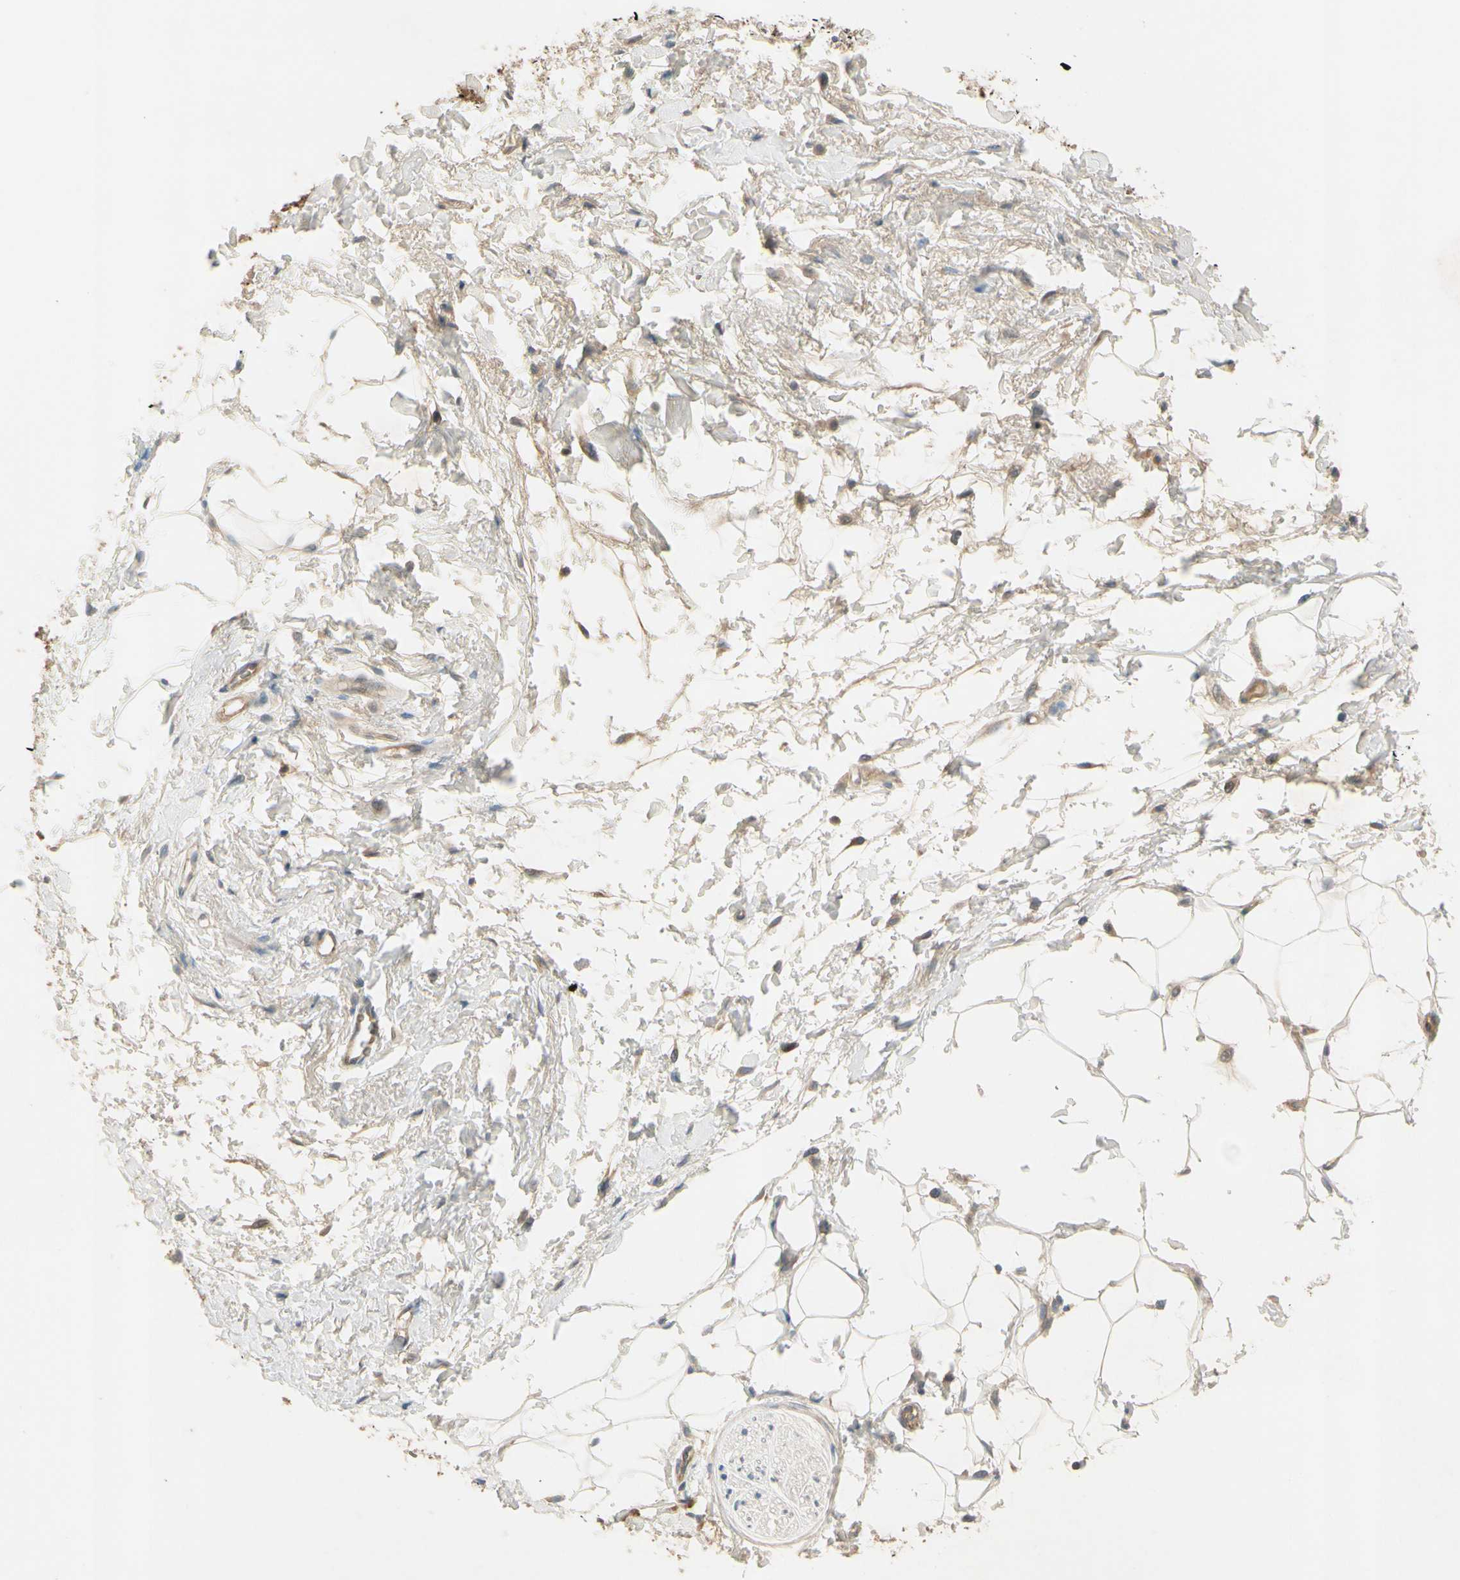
{"staining": {"intensity": "weak", "quantity": "25%-75%", "location": "cytoplasmic/membranous"}, "tissue": "adipose tissue", "cell_type": "Adipocytes", "image_type": "normal", "snomed": [{"axis": "morphology", "description": "Normal tissue, NOS"}, {"axis": "topography", "description": "Soft tissue"}, {"axis": "topography", "description": "Peripheral nerve tissue"}], "caption": "Adipose tissue was stained to show a protein in brown. There is low levels of weak cytoplasmic/membranous expression in approximately 25%-75% of adipocytes. (DAB IHC, brown staining for protein, blue staining for nuclei).", "gene": "PPP3CB", "patient": {"sex": "female", "age": 71}}